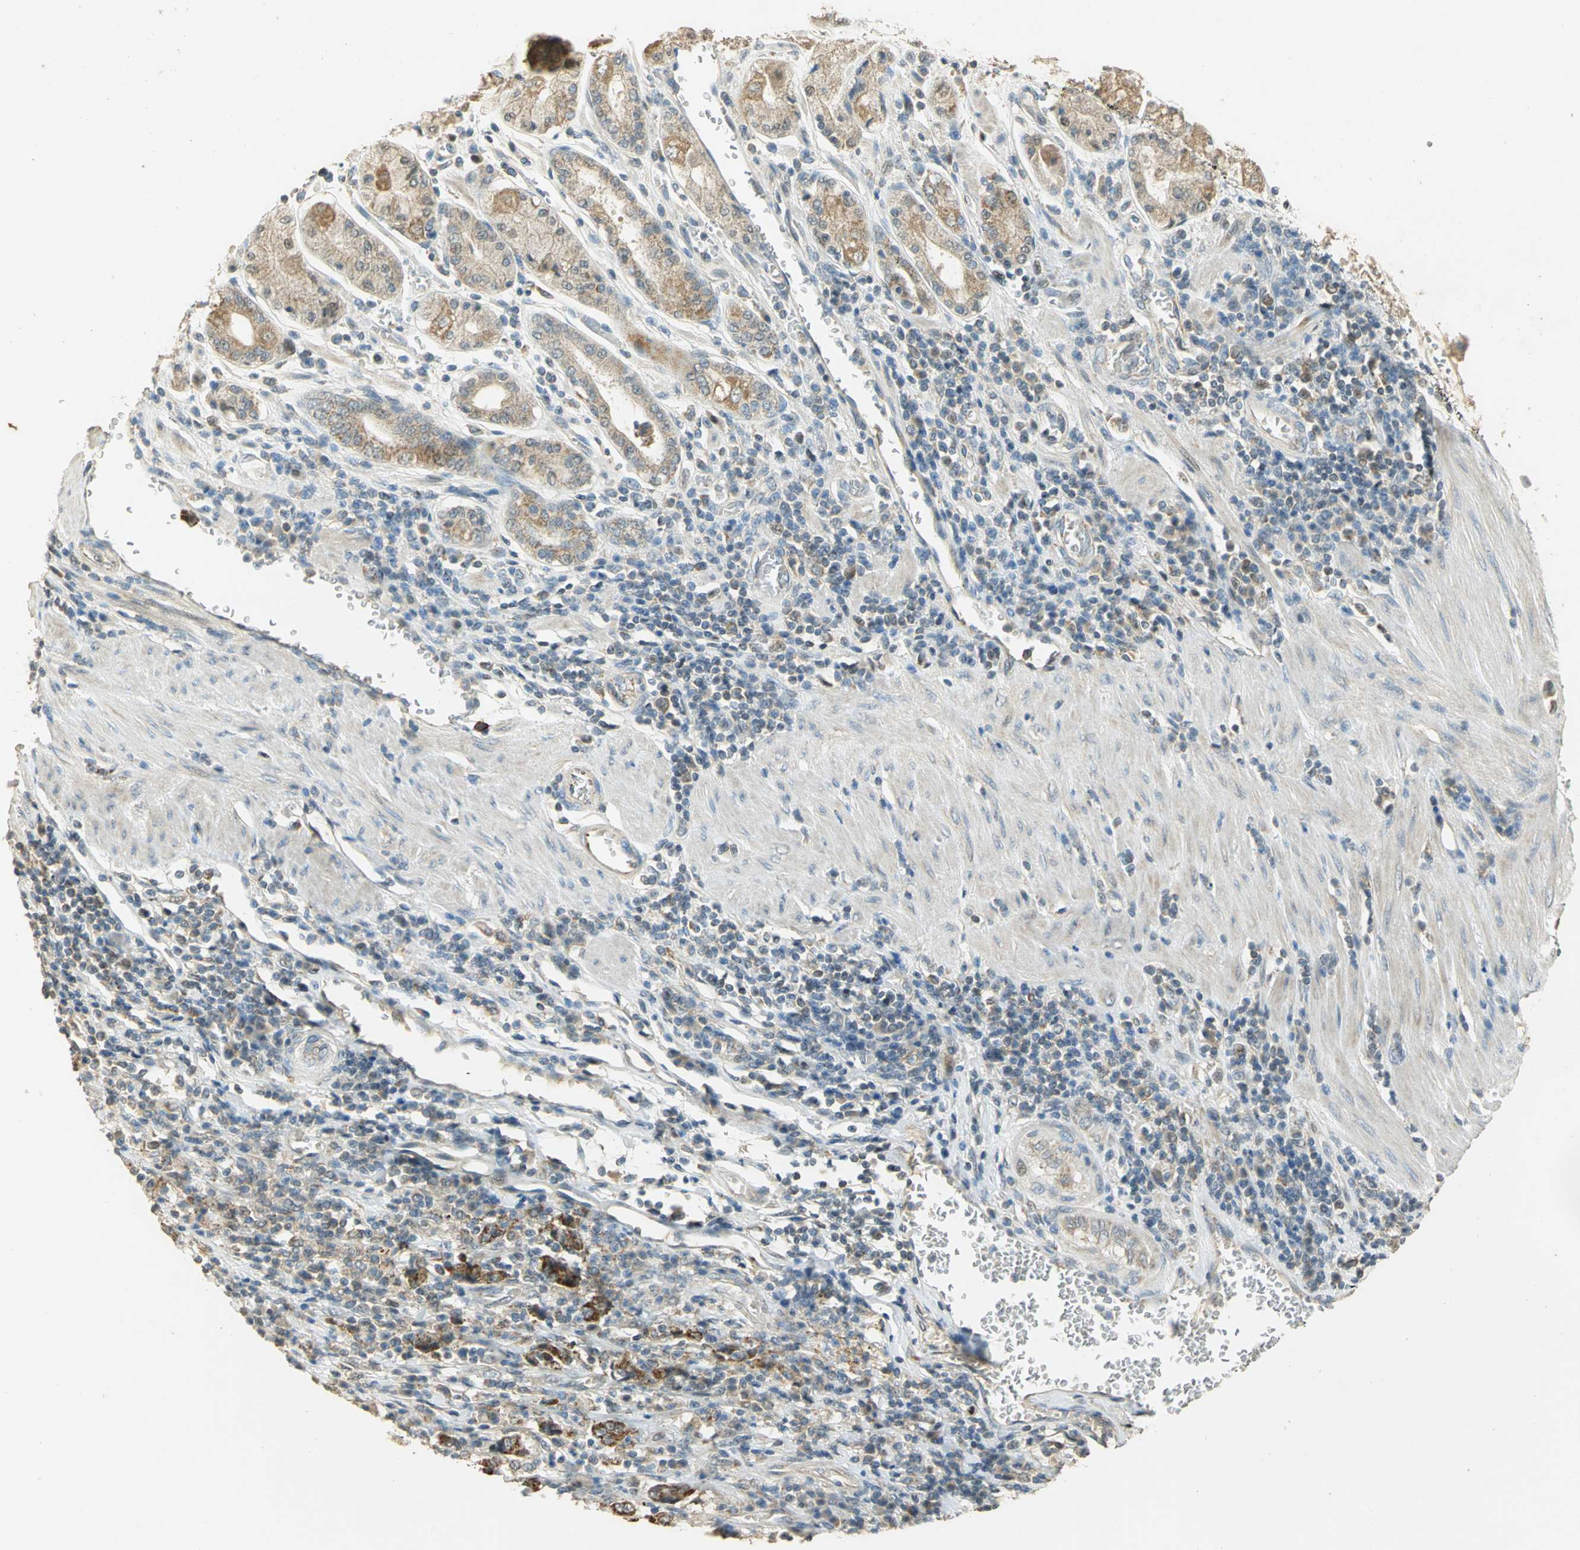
{"staining": {"intensity": "moderate", "quantity": ">75%", "location": "cytoplasmic/membranous"}, "tissue": "stomach cancer", "cell_type": "Tumor cells", "image_type": "cancer", "snomed": [{"axis": "morphology", "description": "Normal tissue, NOS"}, {"axis": "morphology", "description": "Adenocarcinoma, NOS"}, {"axis": "topography", "description": "Stomach, upper"}, {"axis": "topography", "description": "Stomach"}], "caption": "High-magnification brightfield microscopy of adenocarcinoma (stomach) stained with DAB (3,3'-diaminobenzidine) (brown) and counterstained with hematoxylin (blue). tumor cells exhibit moderate cytoplasmic/membranous staining is seen in approximately>75% of cells.", "gene": "HDHD5", "patient": {"sex": "male", "age": 59}}